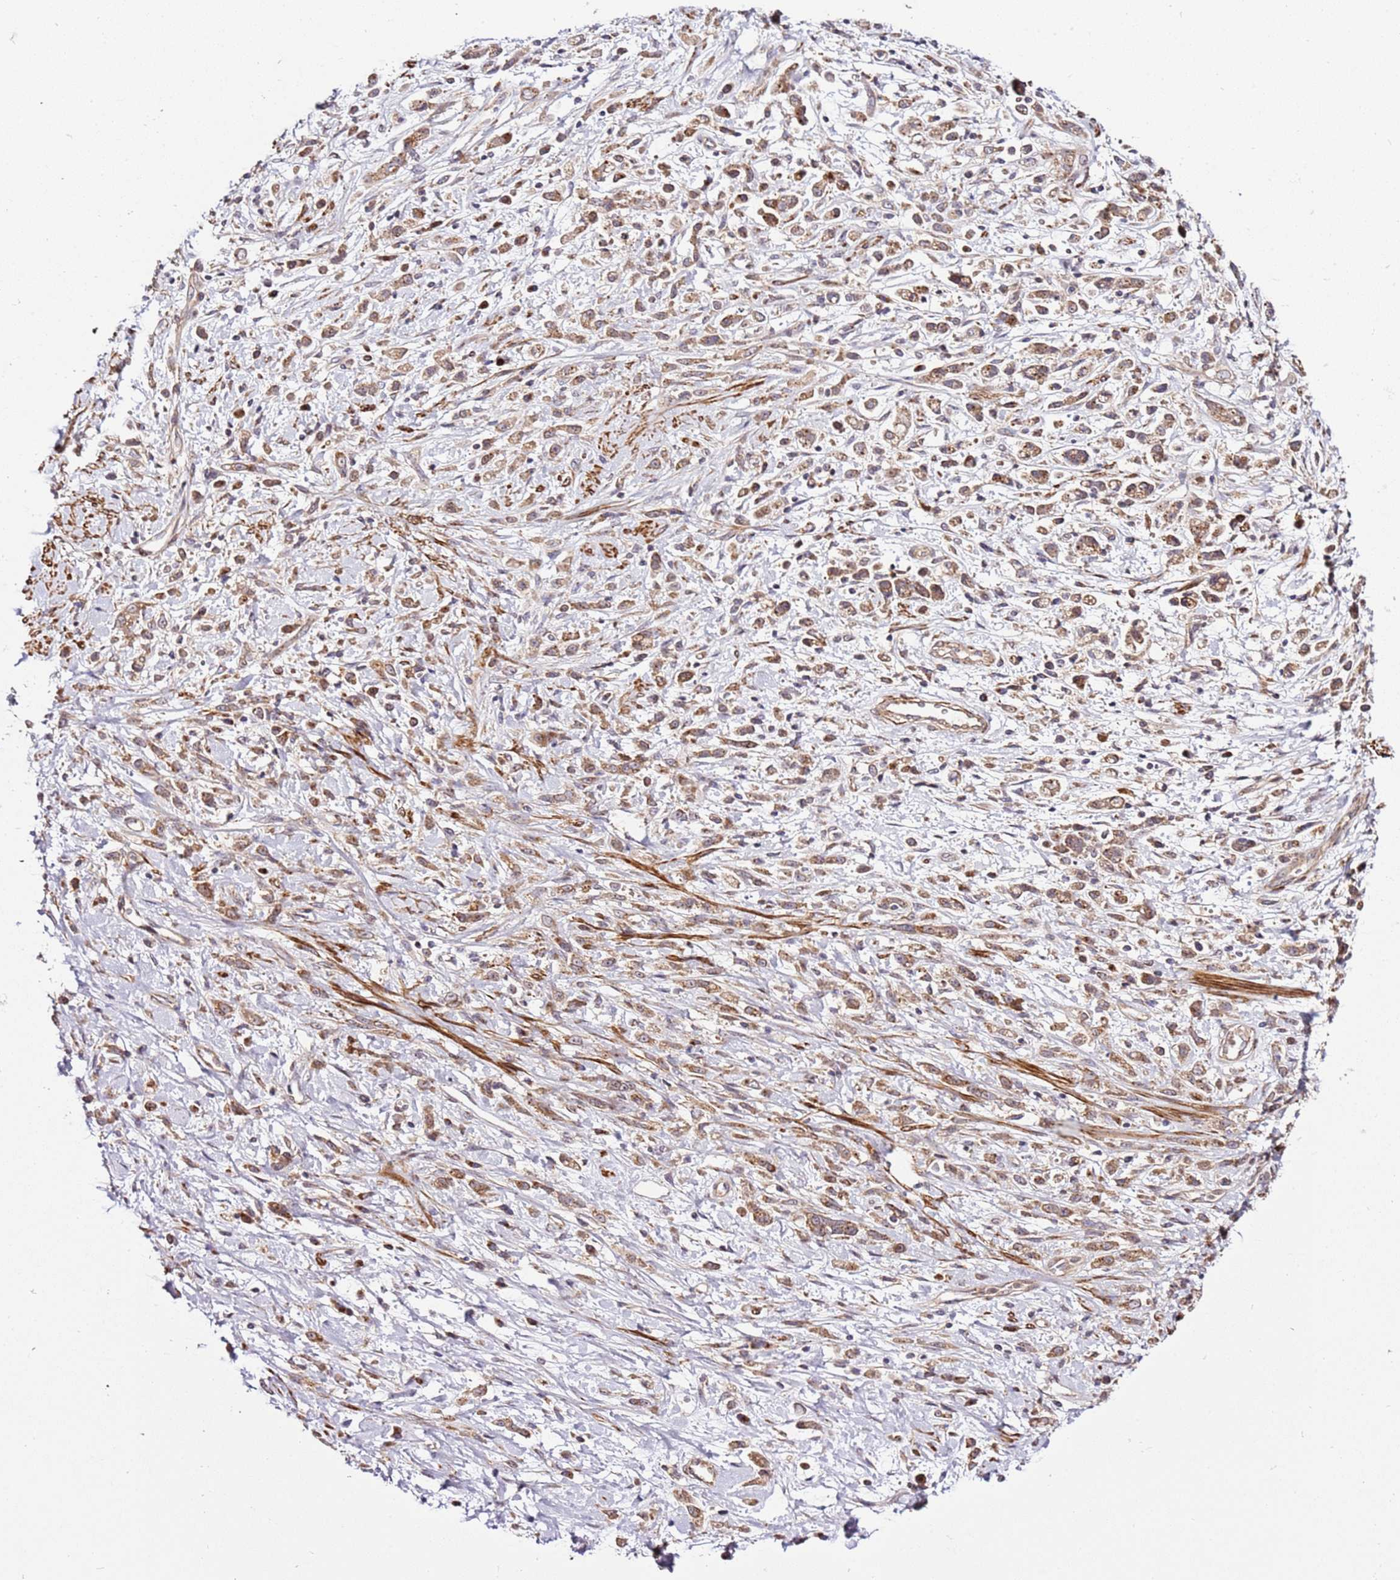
{"staining": {"intensity": "moderate", "quantity": ">75%", "location": "cytoplasmic/membranous"}, "tissue": "stomach cancer", "cell_type": "Tumor cells", "image_type": "cancer", "snomed": [{"axis": "morphology", "description": "Adenocarcinoma, NOS"}, {"axis": "topography", "description": "Stomach"}], "caption": "High-power microscopy captured an immunohistochemistry micrograph of stomach cancer (adenocarcinoma), revealing moderate cytoplasmic/membranous expression in about >75% of tumor cells.", "gene": "PVRIG", "patient": {"sex": "female", "age": 60}}